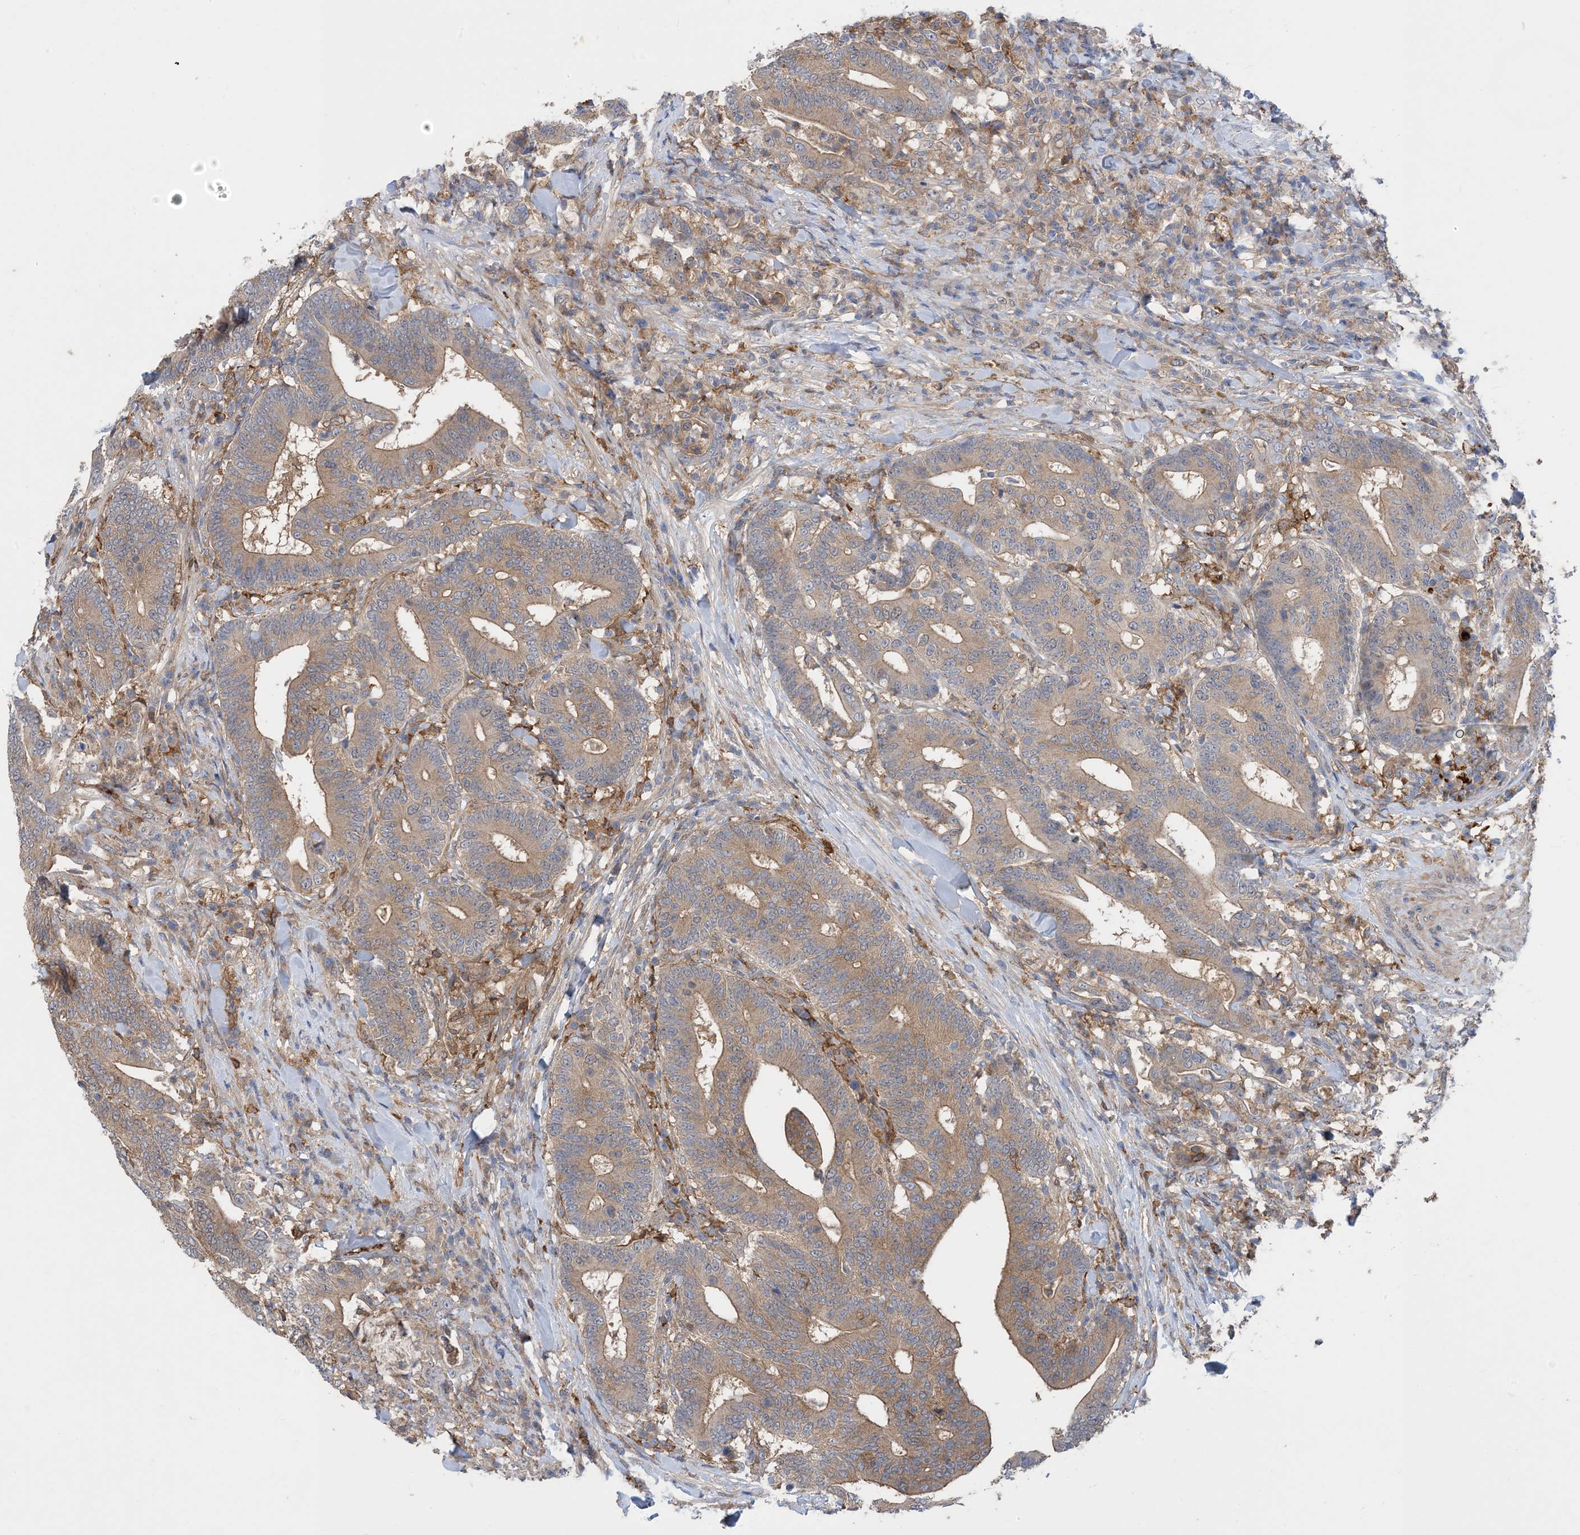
{"staining": {"intensity": "moderate", "quantity": ">75%", "location": "cytoplasmic/membranous"}, "tissue": "colorectal cancer", "cell_type": "Tumor cells", "image_type": "cancer", "snomed": [{"axis": "morphology", "description": "Adenocarcinoma, NOS"}, {"axis": "topography", "description": "Colon"}], "caption": "High-power microscopy captured an immunohistochemistry micrograph of colorectal cancer, revealing moderate cytoplasmic/membranous positivity in approximately >75% of tumor cells.", "gene": "HS1BP3", "patient": {"sex": "female", "age": 66}}